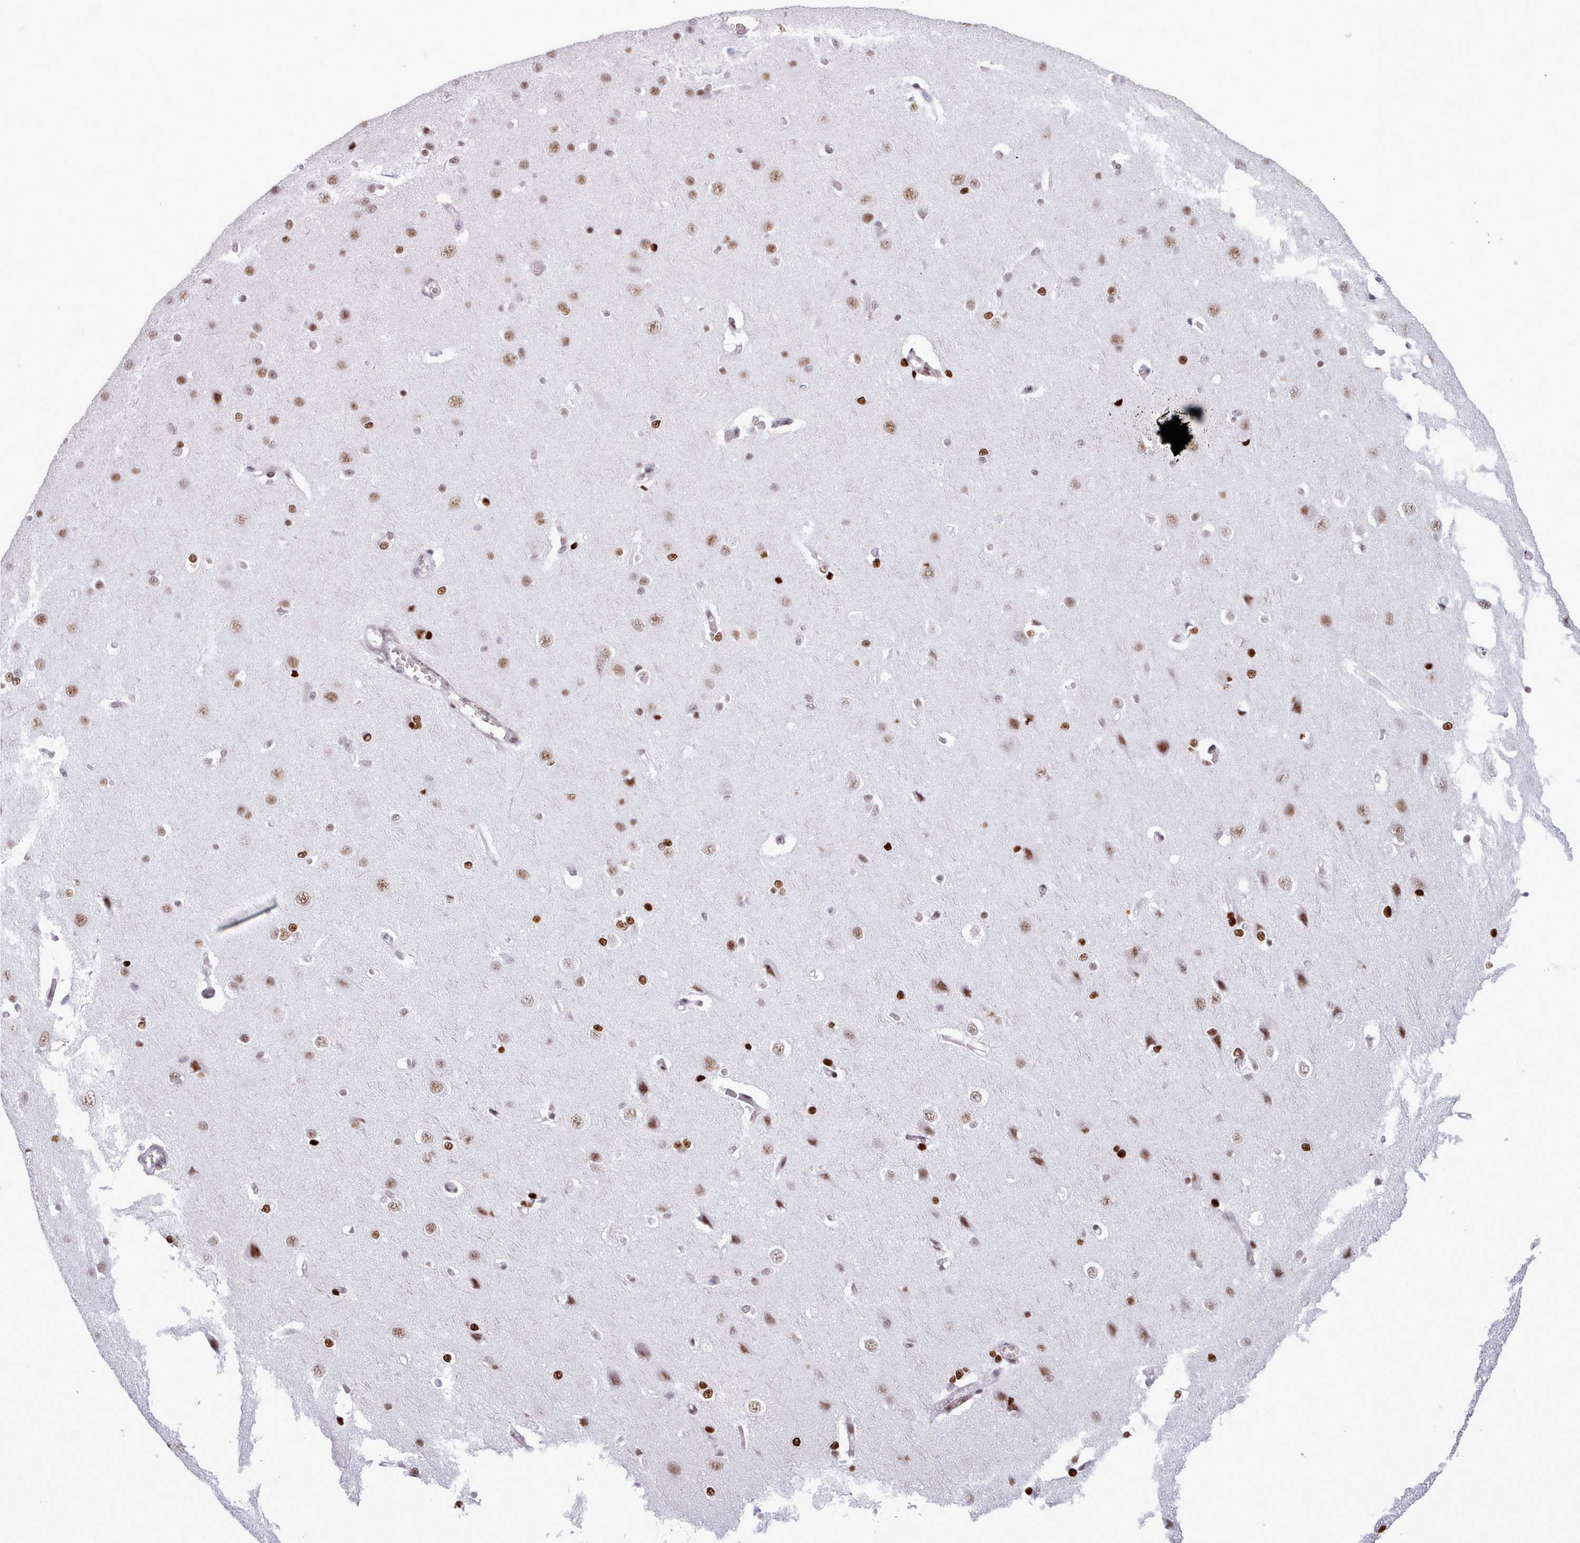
{"staining": {"intensity": "weak", "quantity": ">75%", "location": "nuclear"}, "tissue": "cerebral cortex", "cell_type": "Endothelial cells", "image_type": "normal", "snomed": [{"axis": "morphology", "description": "Normal tissue, NOS"}, {"axis": "topography", "description": "Cerebral cortex"}], "caption": "This histopathology image reveals immunohistochemistry staining of benign human cerebral cortex, with low weak nuclear positivity in approximately >75% of endothelial cells.", "gene": "SRSF4", "patient": {"sex": "male", "age": 37}}